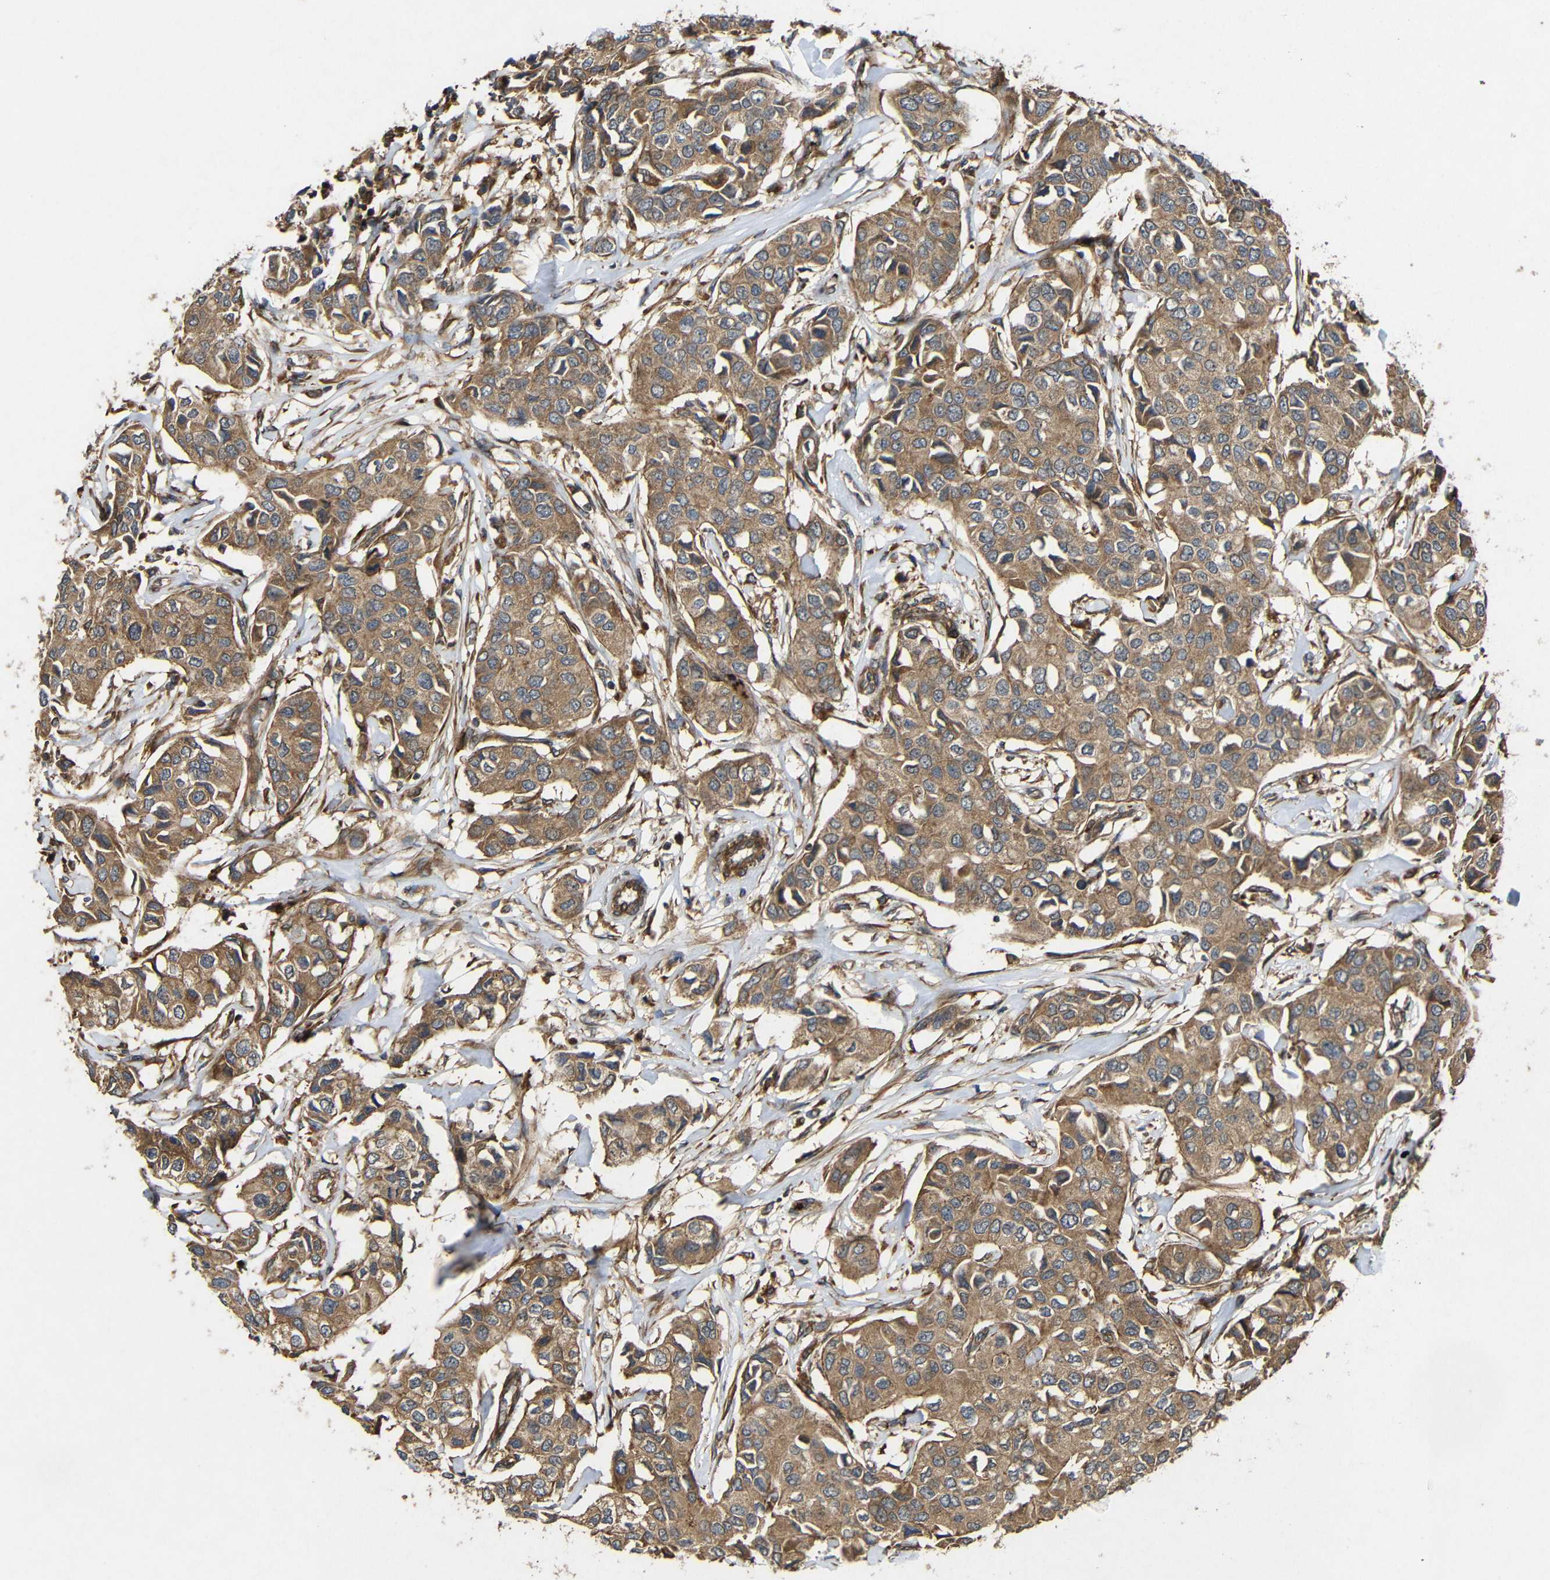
{"staining": {"intensity": "moderate", "quantity": ">75%", "location": "cytoplasmic/membranous"}, "tissue": "breast cancer", "cell_type": "Tumor cells", "image_type": "cancer", "snomed": [{"axis": "morphology", "description": "Duct carcinoma"}, {"axis": "topography", "description": "Breast"}], "caption": "Breast cancer stained with DAB (3,3'-diaminobenzidine) immunohistochemistry (IHC) demonstrates medium levels of moderate cytoplasmic/membranous expression in approximately >75% of tumor cells.", "gene": "EIF2S1", "patient": {"sex": "female", "age": 80}}